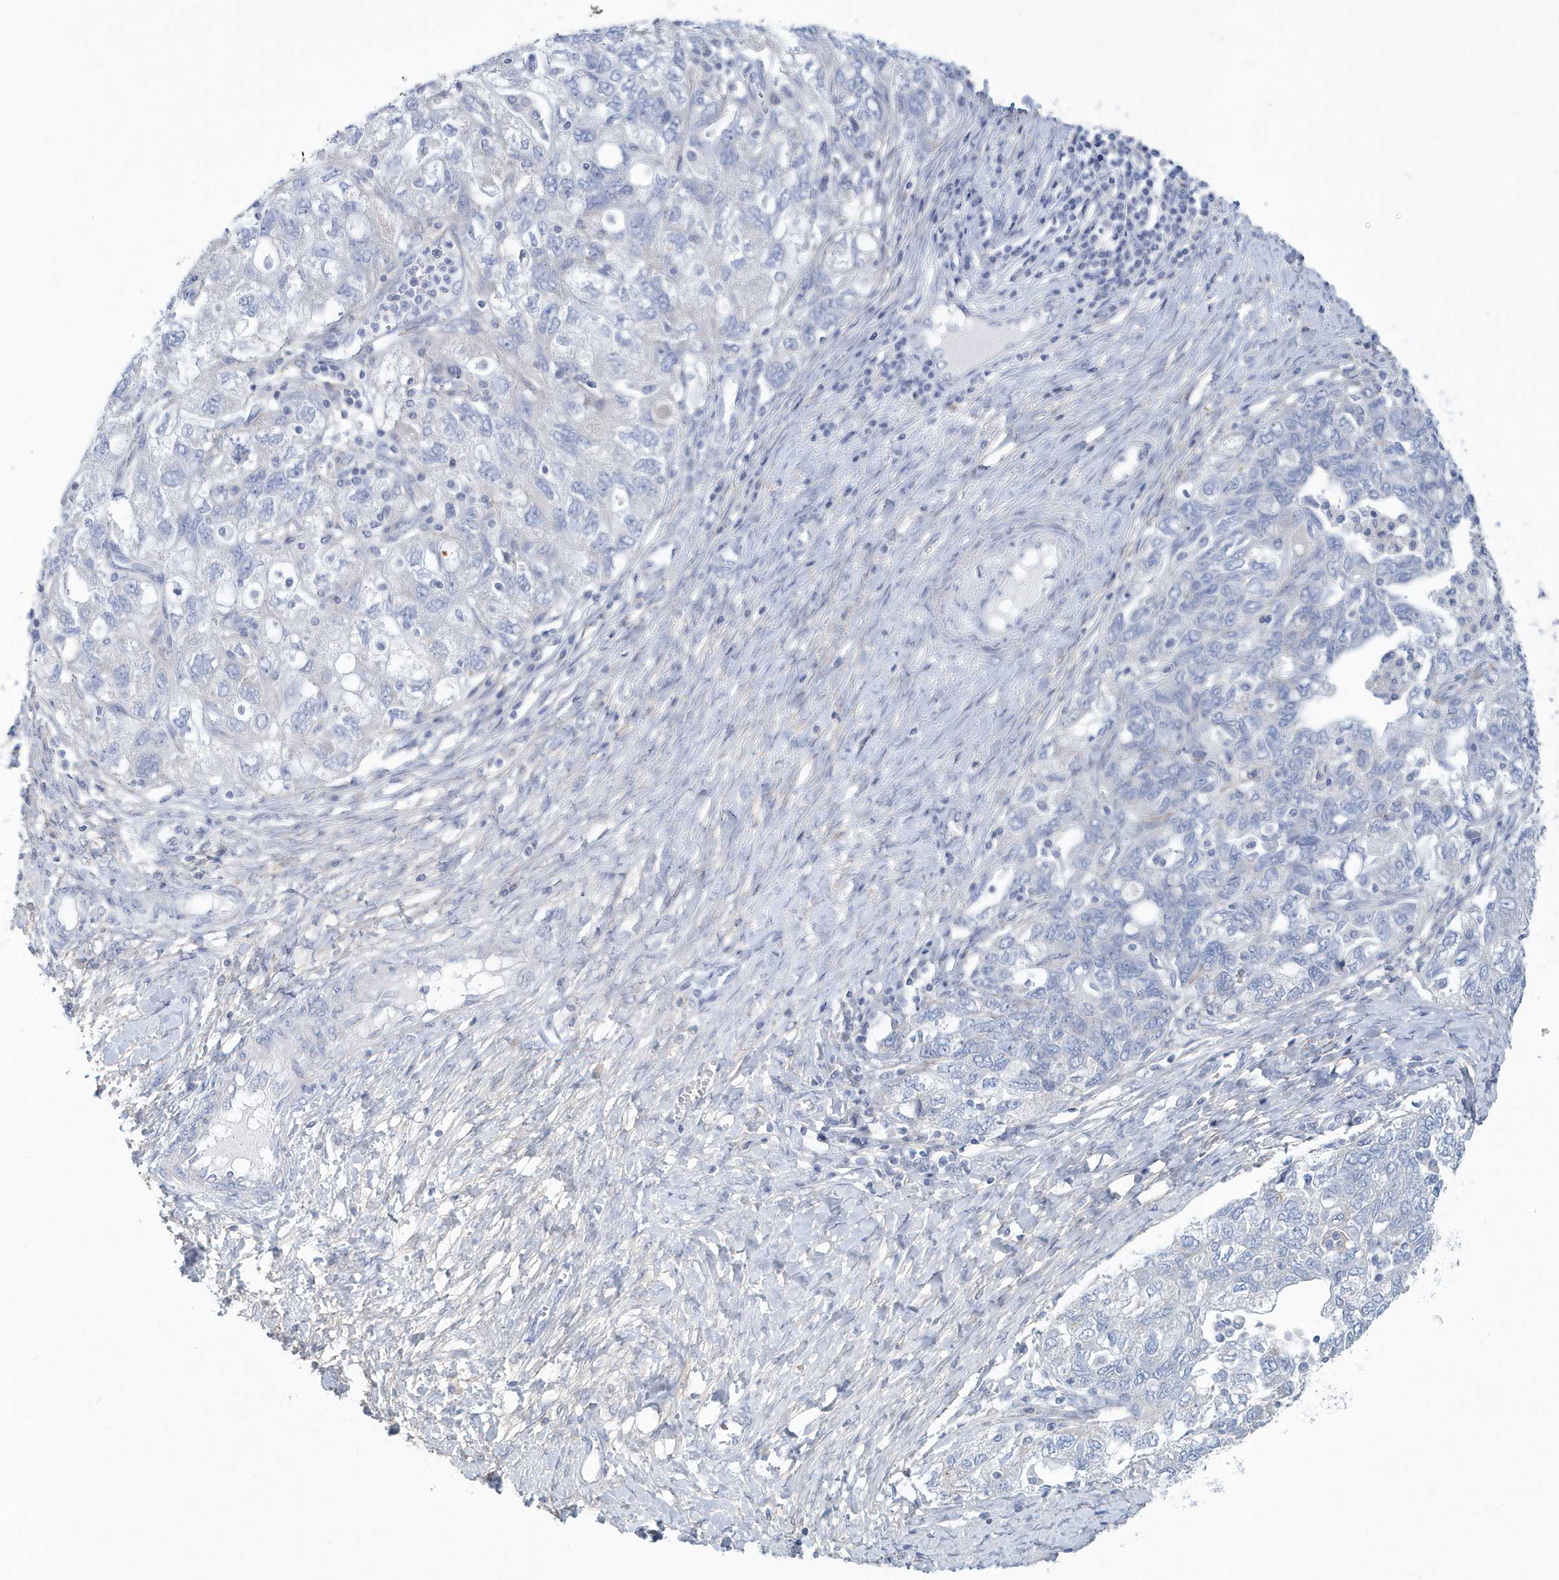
{"staining": {"intensity": "negative", "quantity": "none", "location": "none"}, "tissue": "ovarian cancer", "cell_type": "Tumor cells", "image_type": "cancer", "snomed": [{"axis": "morphology", "description": "Carcinoma, NOS"}, {"axis": "morphology", "description": "Cystadenocarcinoma, serous, NOS"}, {"axis": "topography", "description": "Ovary"}], "caption": "There is no significant positivity in tumor cells of serous cystadenocarcinoma (ovarian).", "gene": "SPATA18", "patient": {"sex": "female", "age": 69}}